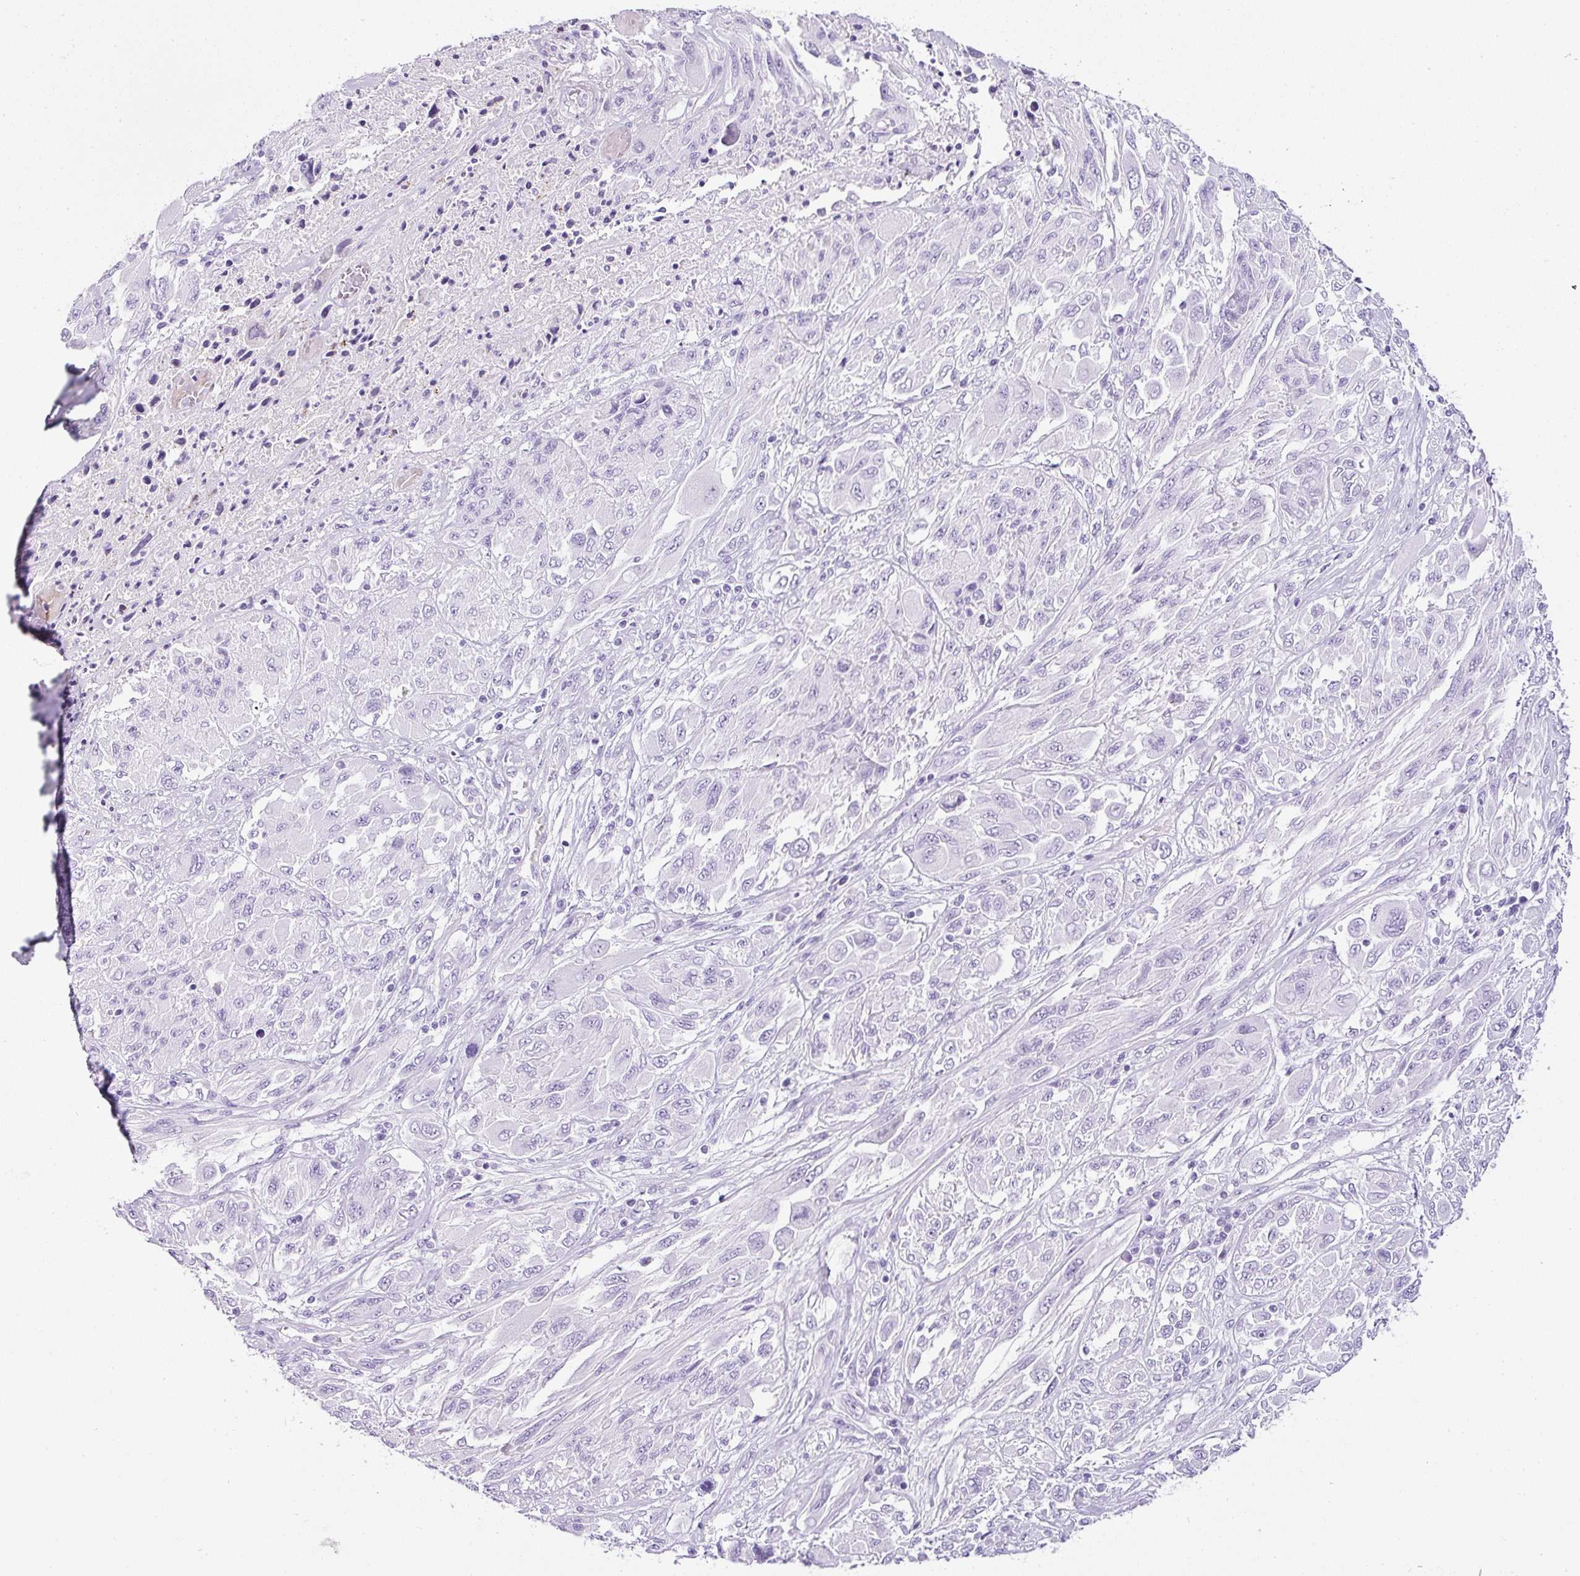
{"staining": {"intensity": "negative", "quantity": "none", "location": "none"}, "tissue": "melanoma", "cell_type": "Tumor cells", "image_type": "cancer", "snomed": [{"axis": "morphology", "description": "Malignant melanoma, NOS"}, {"axis": "topography", "description": "Skin"}], "caption": "The image exhibits no significant staining in tumor cells of melanoma.", "gene": "TMEM200B", "patient": {"sex": "female", "age": 91}}